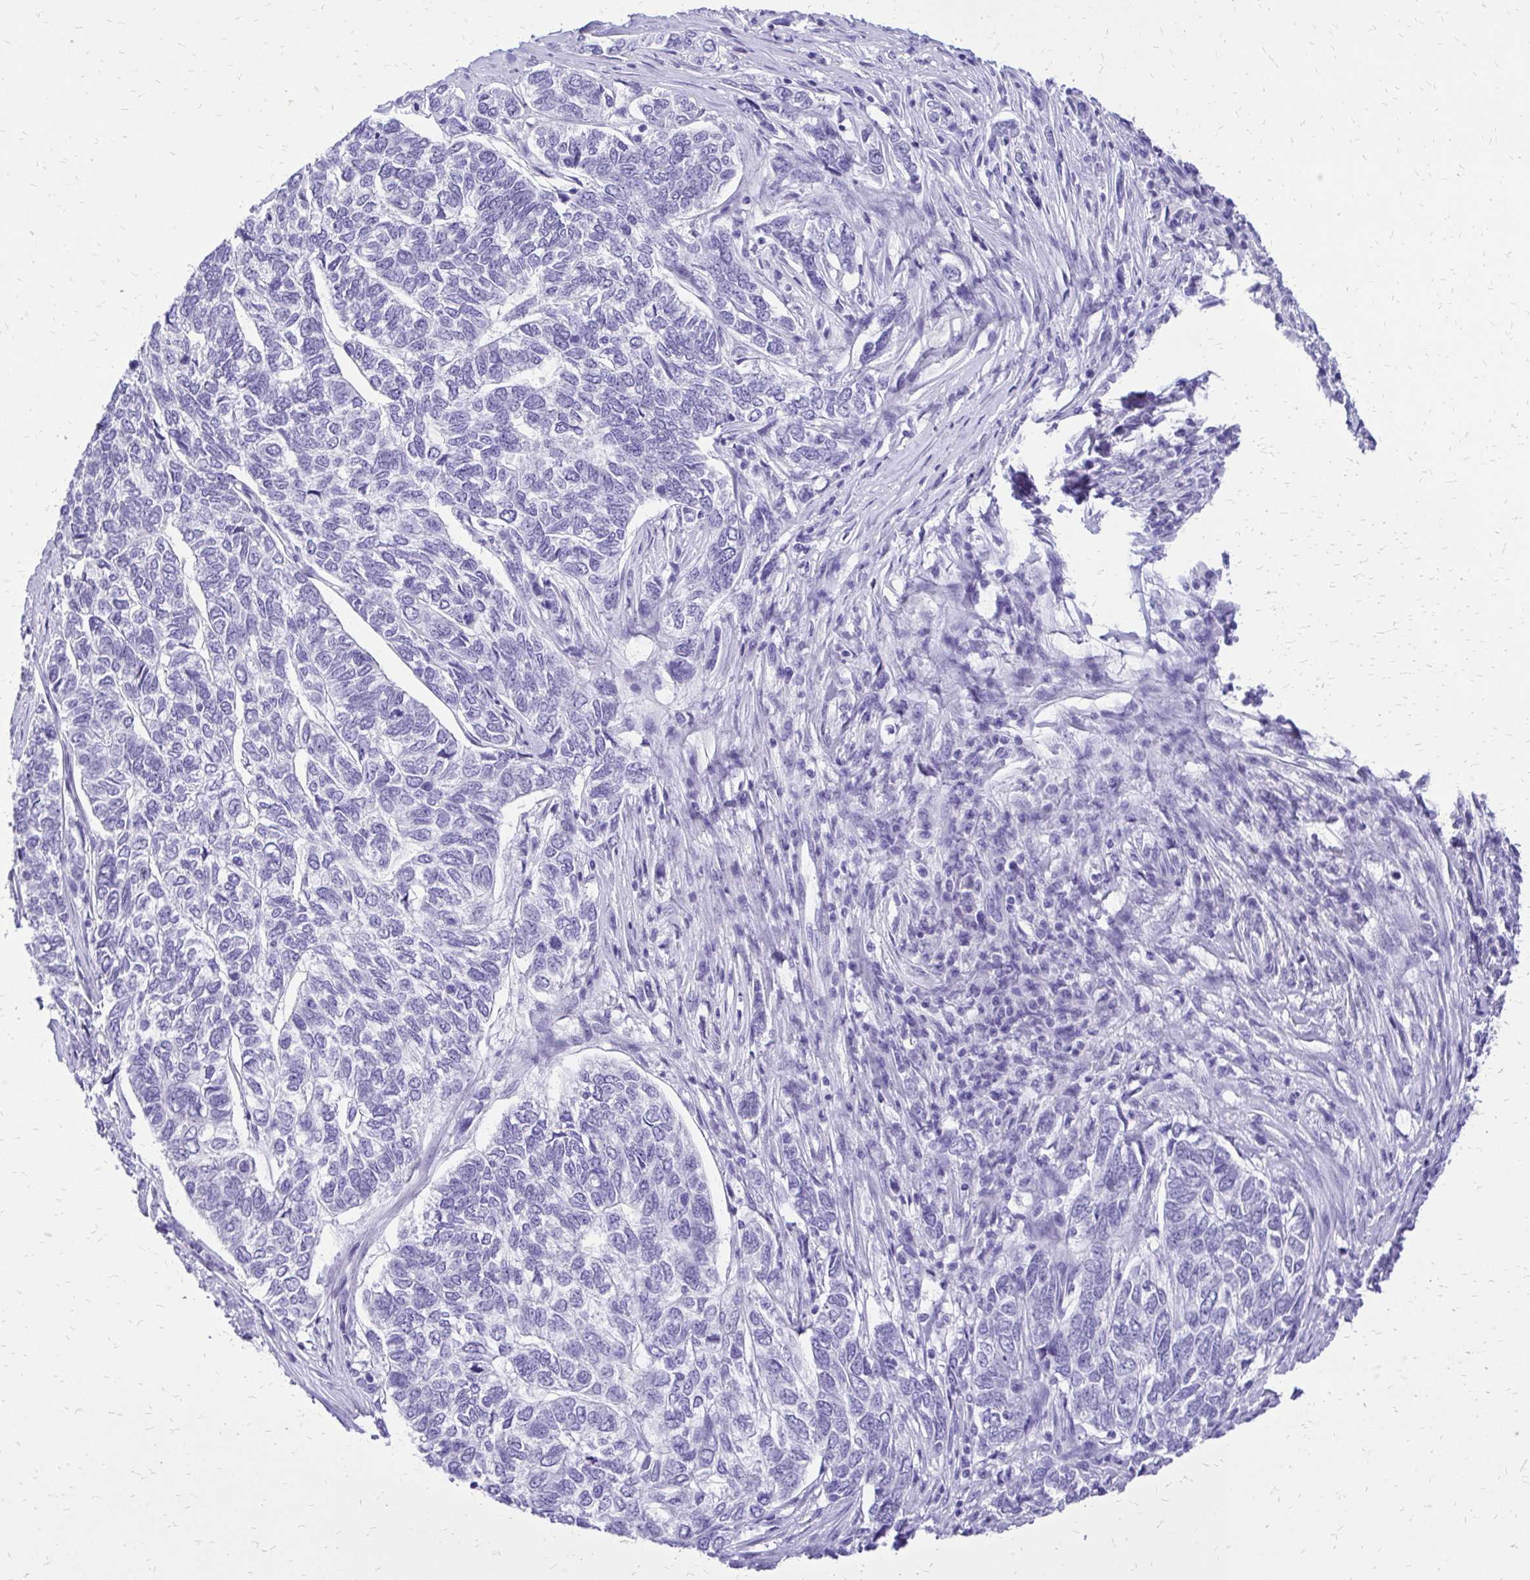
{"staining": {"intensity": "negative", "quantity": "none", "location": "none"}, "tissue": "skin cancer", "cell_type": "Tumor cells", "image_type": "cancer", "snomed": [{"axis": "morphology", "description": "Basal cell carcinoma"}, {"axis": "topography", "description": "Skin"}], "caption": "Tumor cells show no significant protein staining in skin cancer. (DAB IHC, high magnification).", "gene": "SLC32A1", "patient": {"sex": "female", "age": 65}}